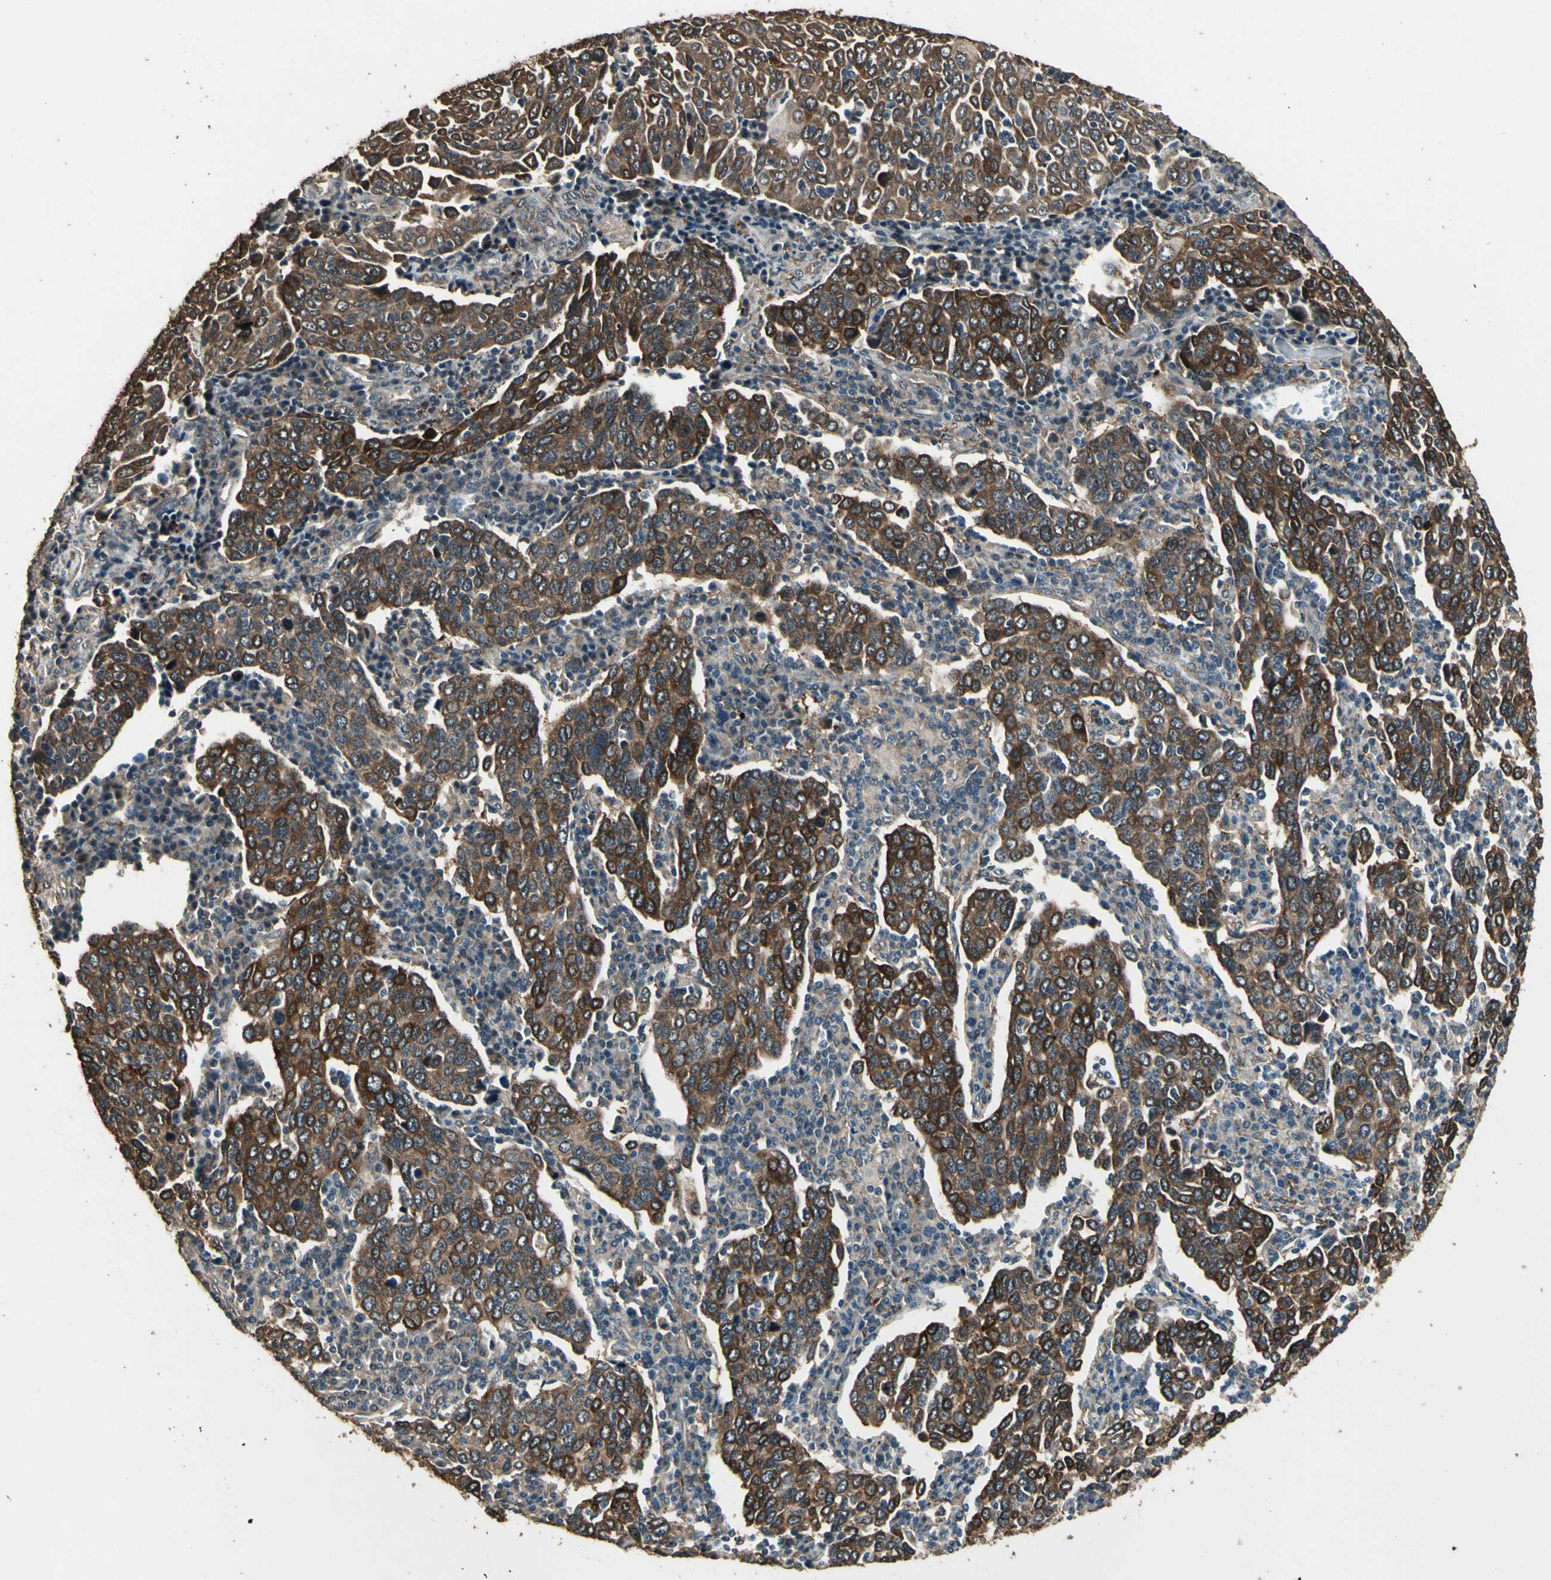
{"staining": {"intensity": "moderate", "quantity": ">75%", "location": "cytoplasmic/membranous"}, "tissue": "cervical cancer", "cell_type": "Tumor cells", "image_type": "cancer", "snomed": [{"axis": "morphology", "description": "Squamous cell carcinoma, NOS"}, {"axis": "topography", "description": "Cervix"}], "caption": "Immunohistochemistry (IHC) (DAB) staining of human squamous cell carcinoma (cervical) reveals moderate cytoplasmic/membranous protein staining in approximately >75% of tumor cells.", "gene": "TSPO", "patient": {"sex": "female", "age": 40}}